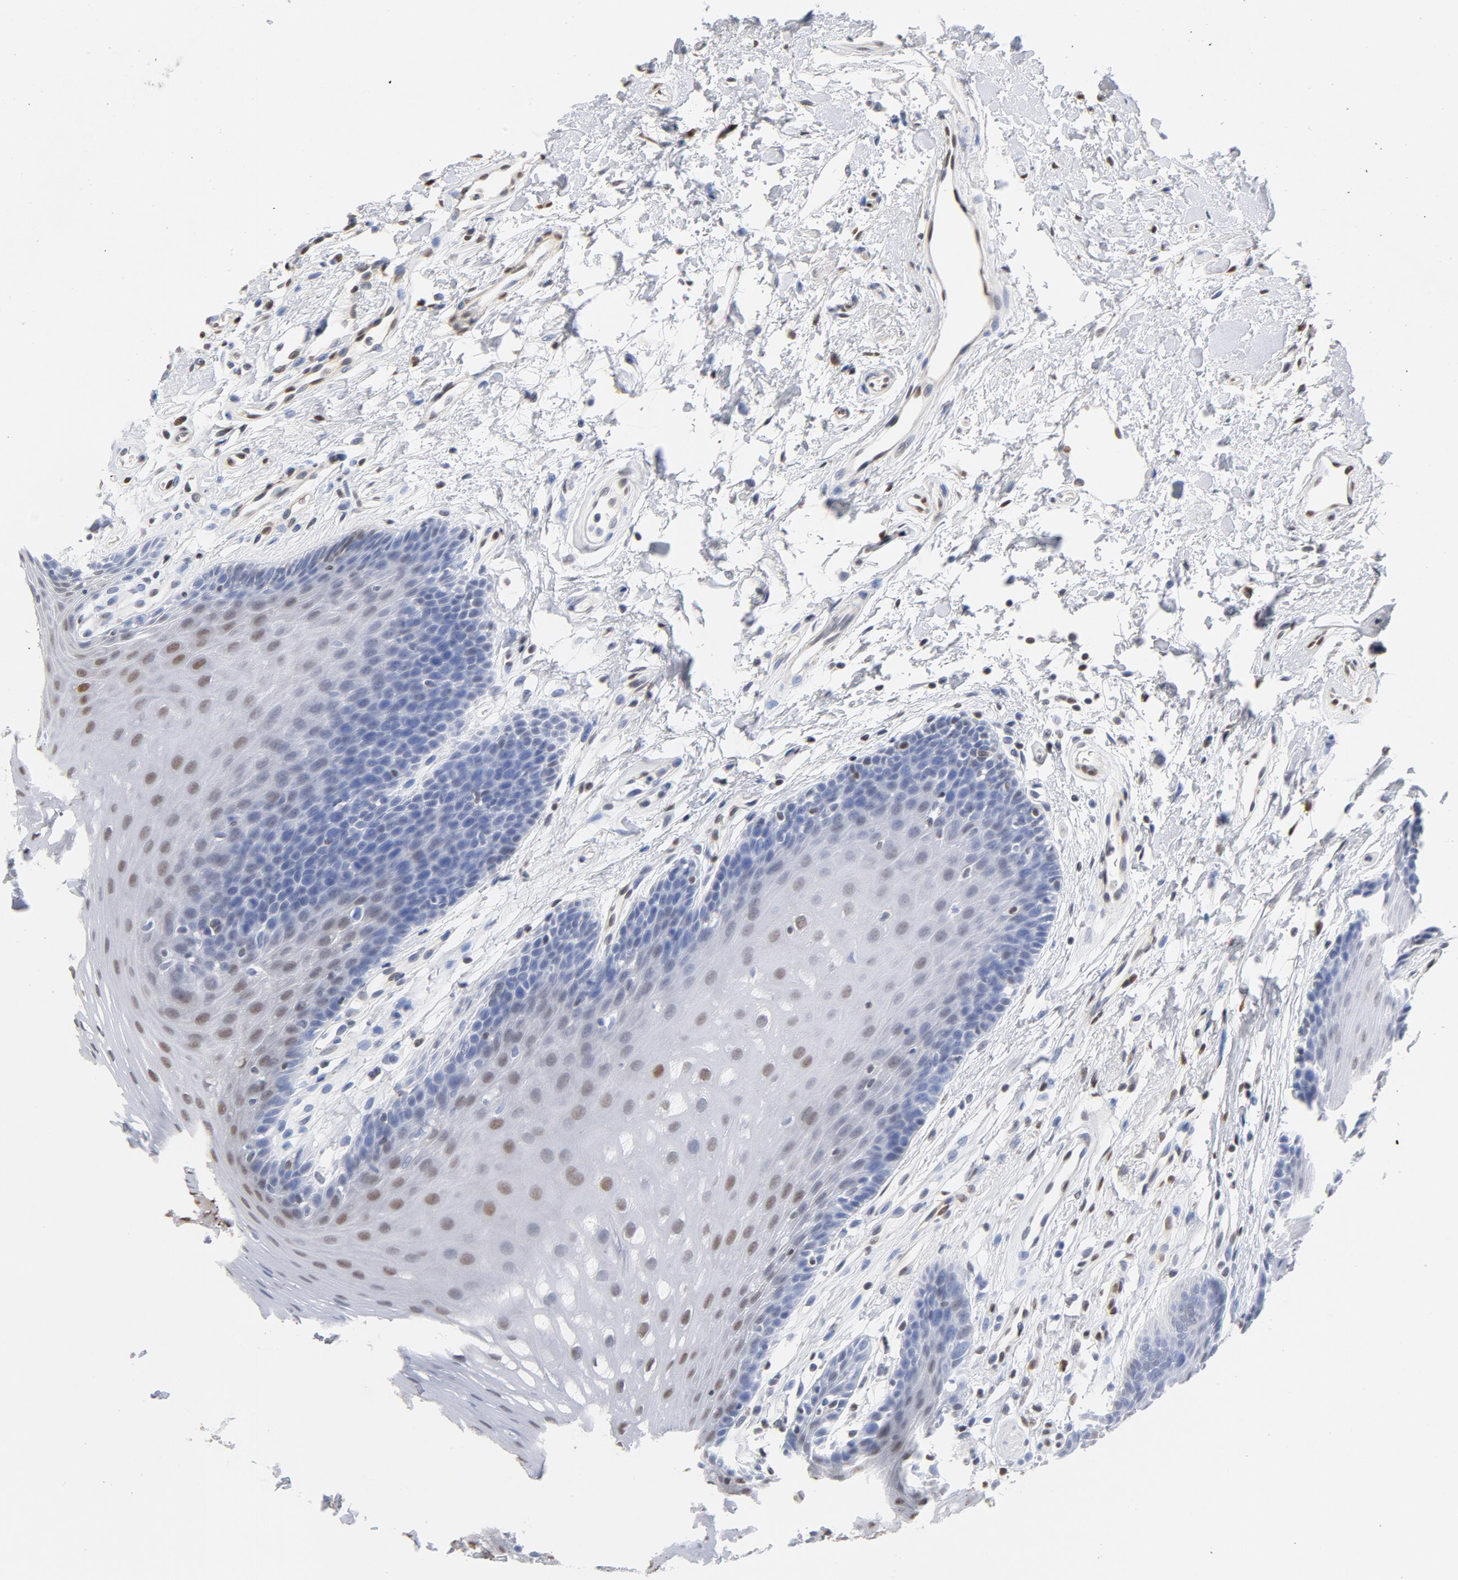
{"staining": {"intensity": "moderate", "quantity": "25%-75%", "location": "nuclear"}, "tissue": "oral mucosa", "cell_type": "Squamous epithelial cells", "image_type": "normal", "snomed": [{"axis": "morphology", "description": "Normal tissue, NOS"}, {"axis": "topography", "description": "Oral tissue"}], "caption": "Immunohistochemical staining of unremarkable human oral mucosa exhibits 25%-75% levels of moderate nuclear protein expression in about 25%-75% of squamous epithelial cells.", "gene": "CDKN1B", "patient": {"sex": "male", "age": 62}}